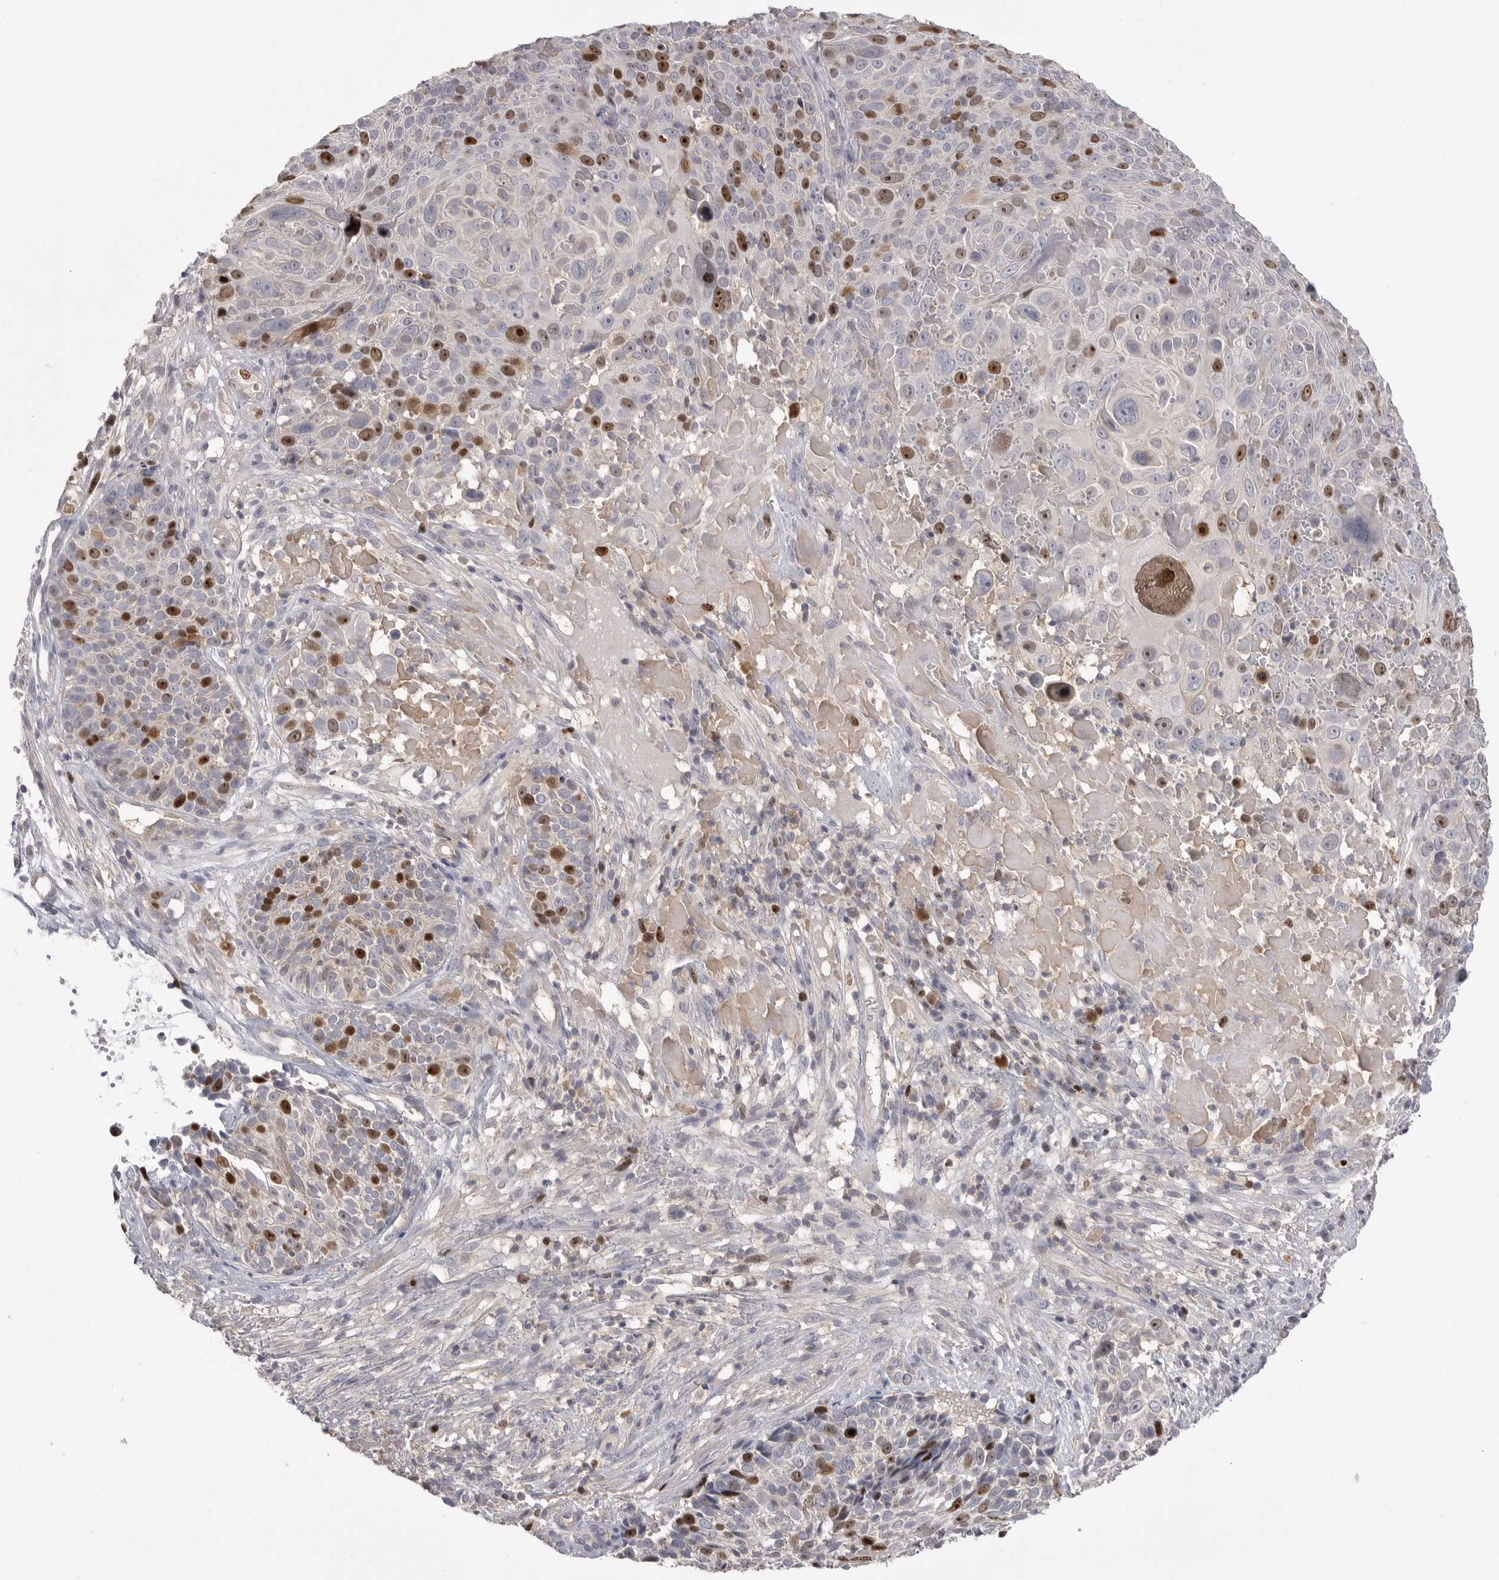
{"staining": {"intensity": "strong", "quantity": "<25%", "location": "nuclear"}, "tissue": "cervical cancer", "cell_type": "Tumor cells", "image_type": "cancer", "snomed": [{"axis": "morphology", "description": "Squamous cell carcinoma, NOS"}, {"axis": "topography", "description": "Cervix"}], "caption": "Immunohistochemistry histopathology image of neoplastic tissue: human cervical cancer stained using IHC exhibits medium levels of strong protein expression localized specifically in the nuclear of tumor cells, appearing as a nuclear brown color.", "gene": "TOP2A", "patient": {"sex": "female", "age": 74}}